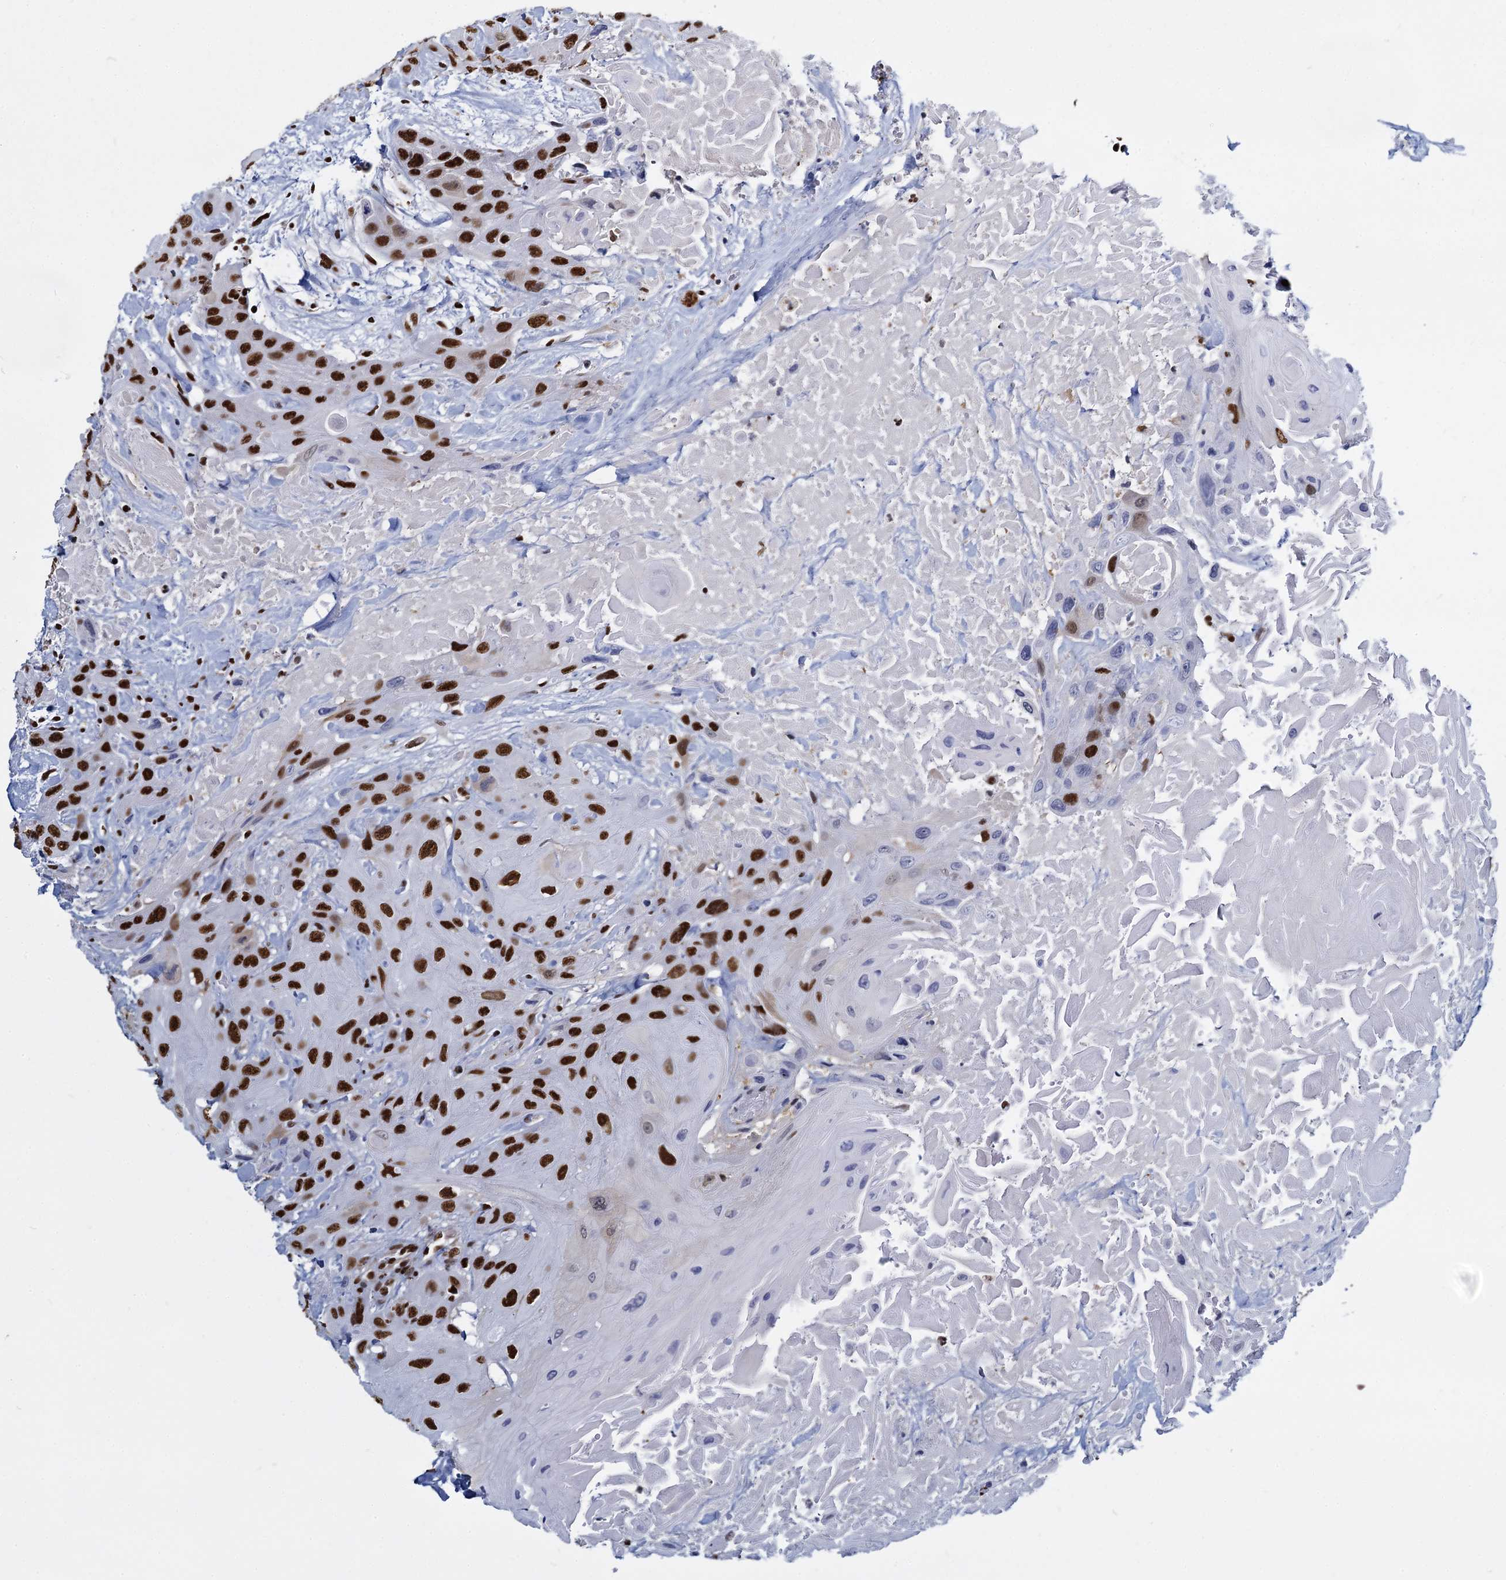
{"staining": {"intensity": "strong", "quantity": ">75%", "location": "nuclear"}, "tissue": "head and neck cancer", "cell_type": "Tumor cells", "image_type": "cancer", "snomed": [{"axis": "morphology", "description": "Squamous cell carcinoma, NOS"}, {"axis": "topography", "description": "Head-Neck"}], "caption": "A brown stain highlights strong nuclear expression of a protein in squamous cell carcinoma (head and neck) tumor cells.", "gene": "DCPS", "patient": {"sex": "male", "age": 81}}